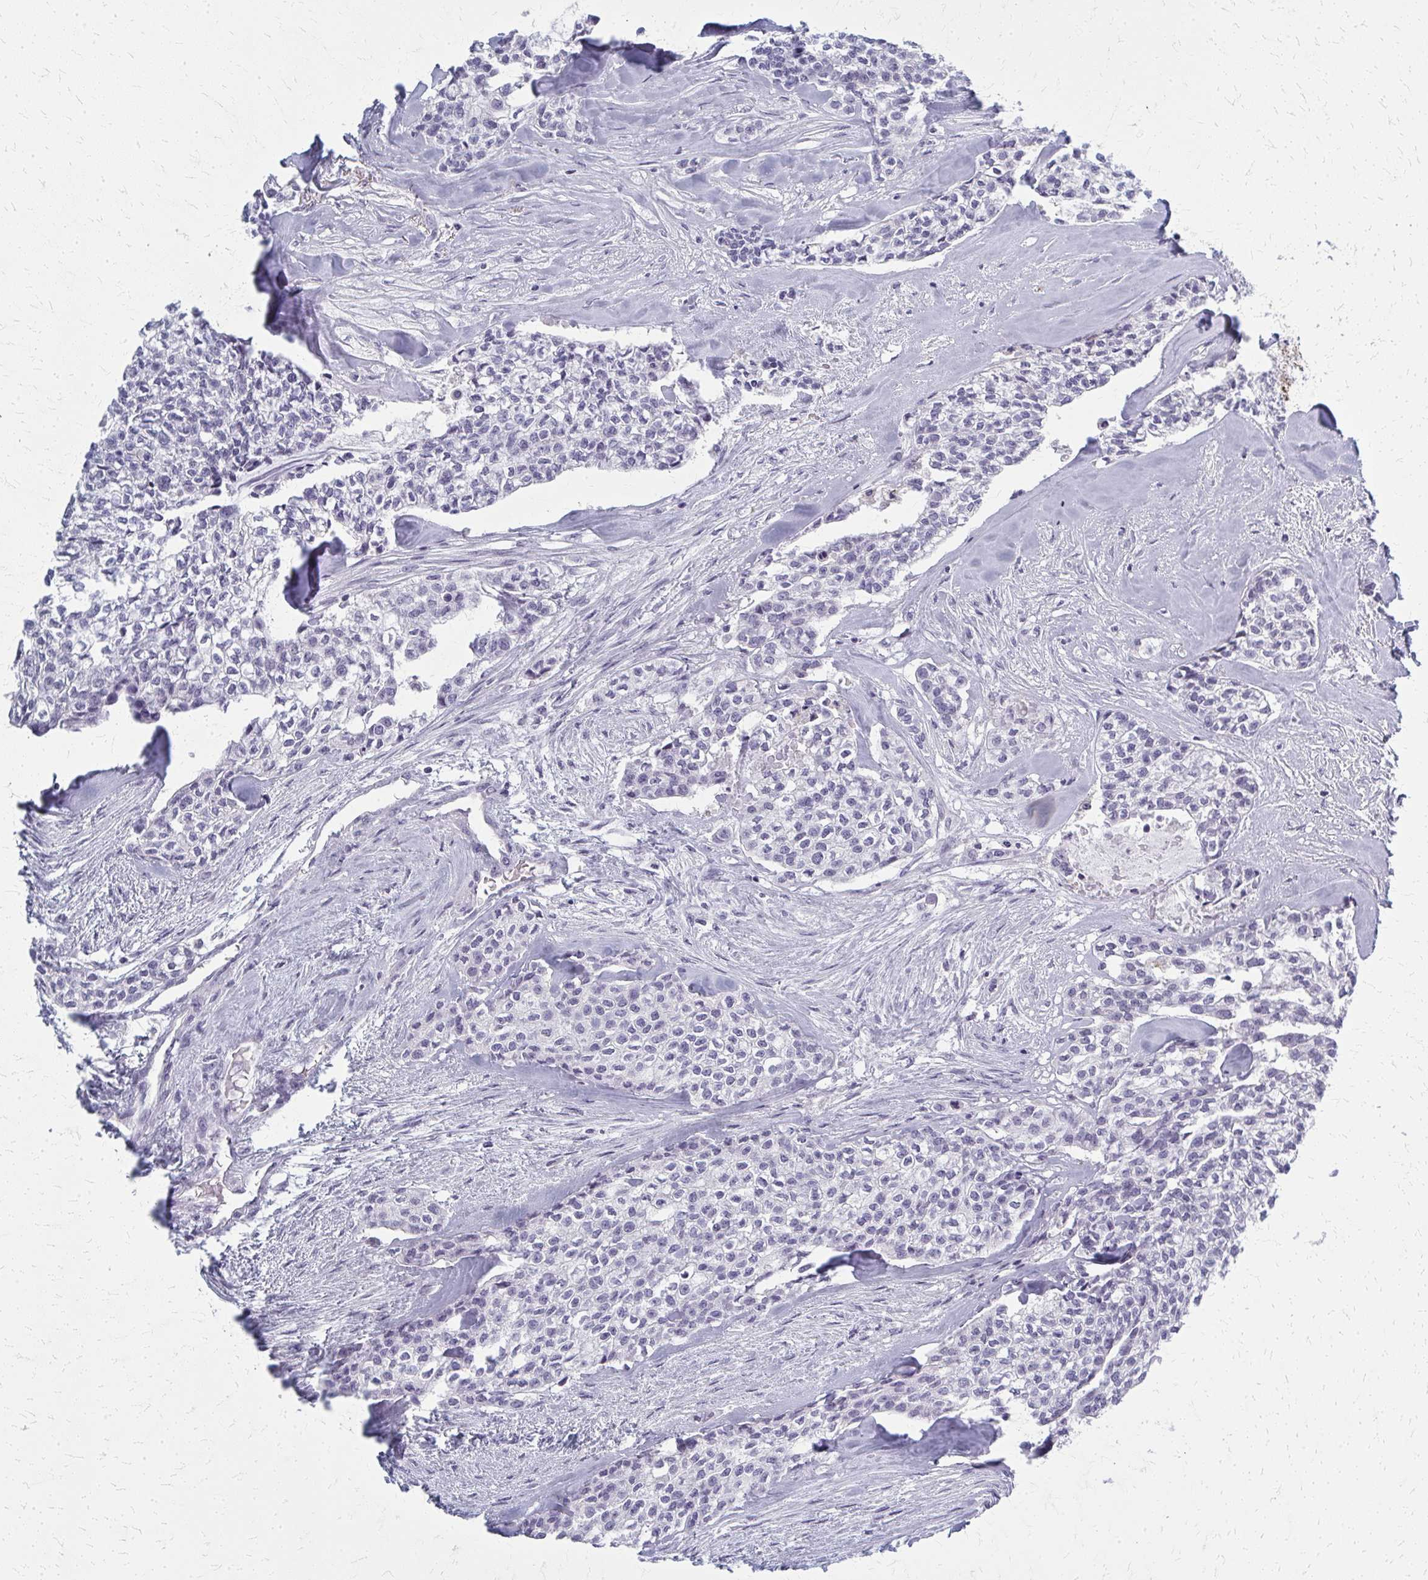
{"staining": {"intensity": "negative", "quantity": "none", "location": "none"}, "tissue": "head and neck cancer", "cell_type": "Tumor cells", "image_type": "cancer", "snomed": [{"axis": "morphology", "description": "Adenocarcinoma, NOS"}, {"axis": "topography", "description": "Head-Neck"}], "caption": "Immunohistochemistry (IHC) image of neoplastic tissue: human head and neck cancer (adenocarcinoma) stained with DAB (3,3'-diaminobenzidine) exhibits no significant protein positivity in tumor cells.", "gene": "CASQ2", "patient": {"sex": "male", "age": 81}}